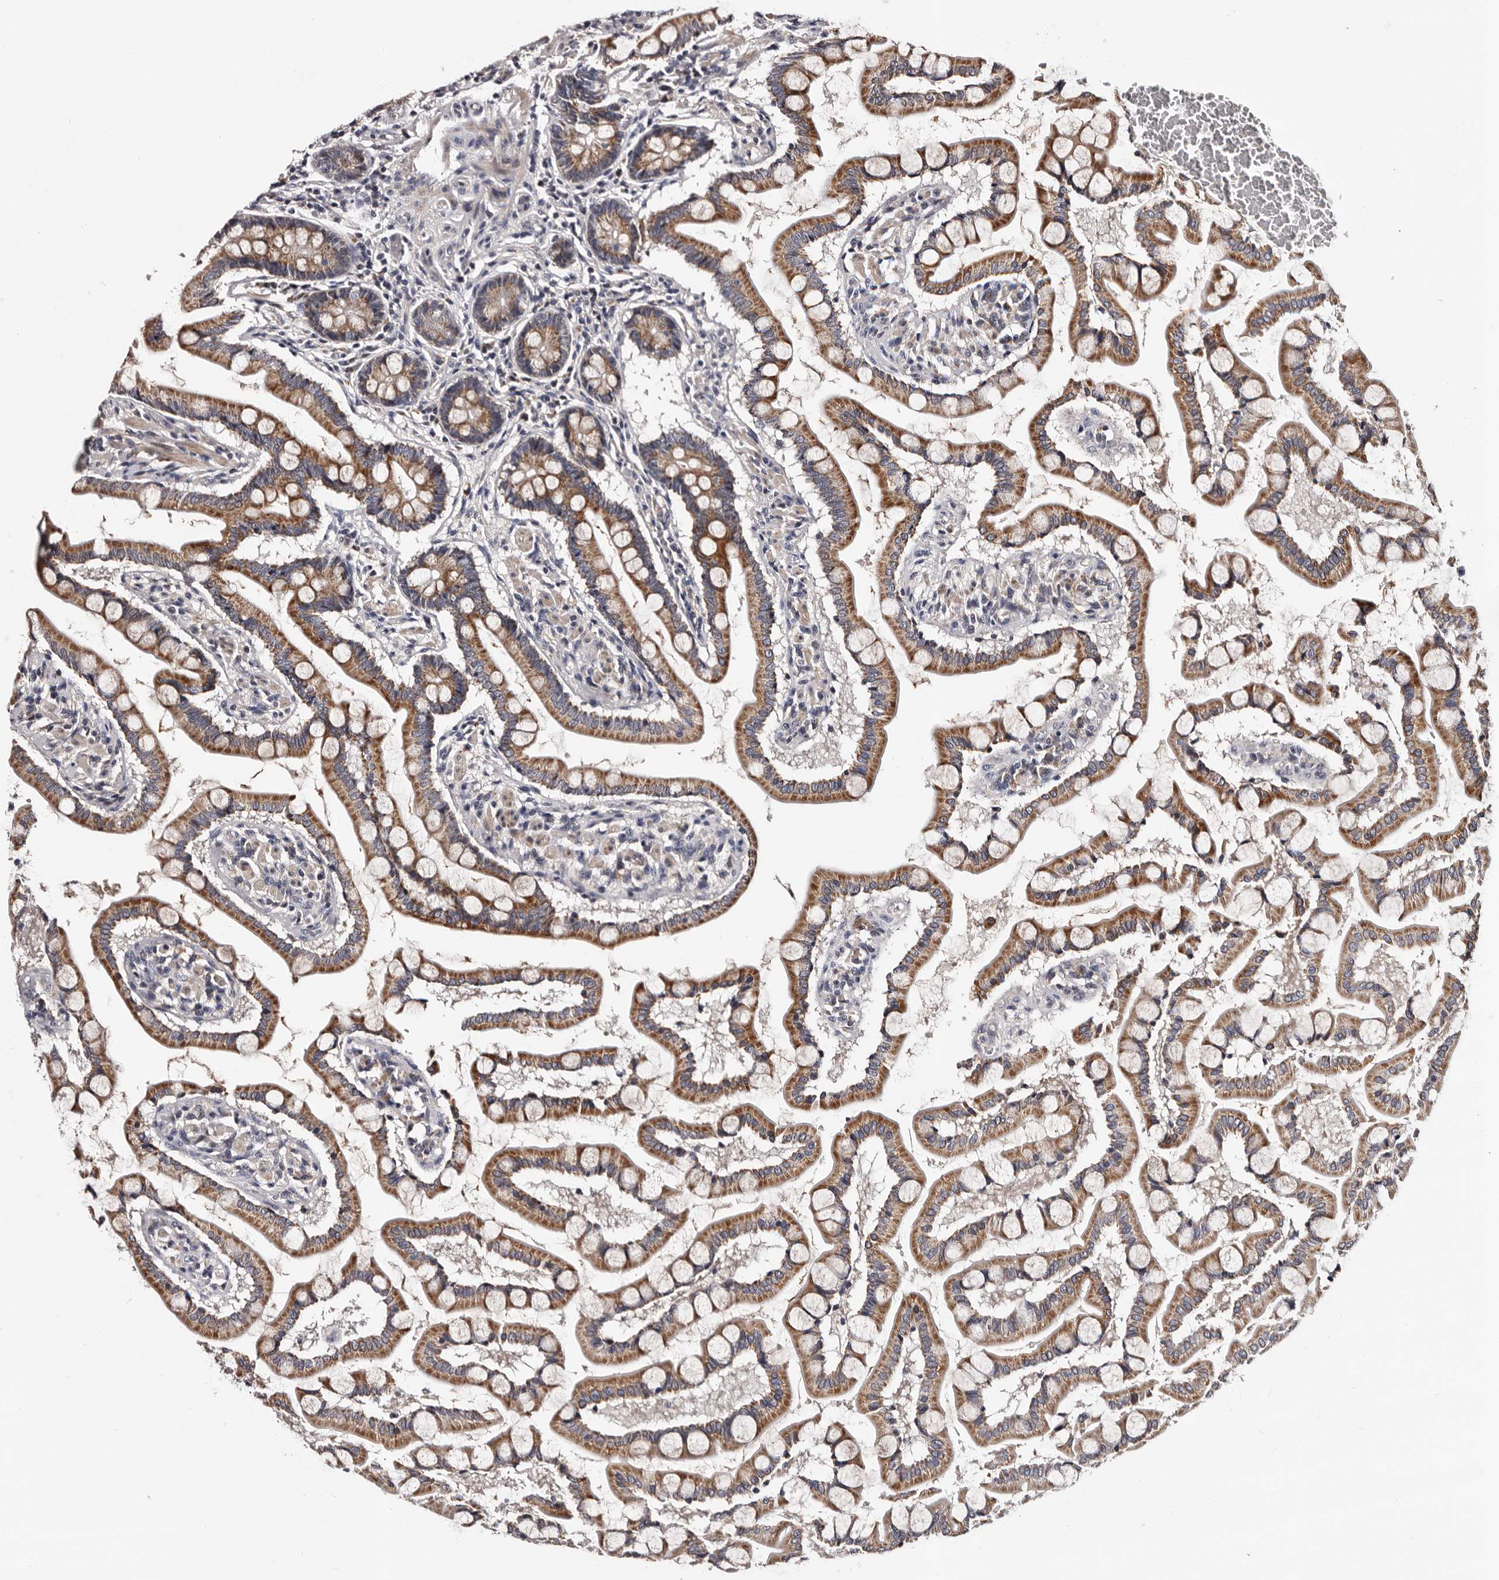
{"staining": {"intensity": "moderate", "quantity": ">75%", "location": "cytoplasmic/membranous"}, "tissue": "small intestine", "cell_type": "Glandular cells", "image_type": "normal", "snomed": [{"axis": "morphology", "description": "Normal tissue, NOS"}, {"axis": "topography", "description": "Small intestine"}], "caption": "This histopathology image reveals immunohistochemistry staining of unremarkable small intestine, with medium moderate cytoplasmic/membranous positivity in approximately >75% of glandular cells.", "gene": "TAF4B", "patient": {"sex": "male", "age": 41}}